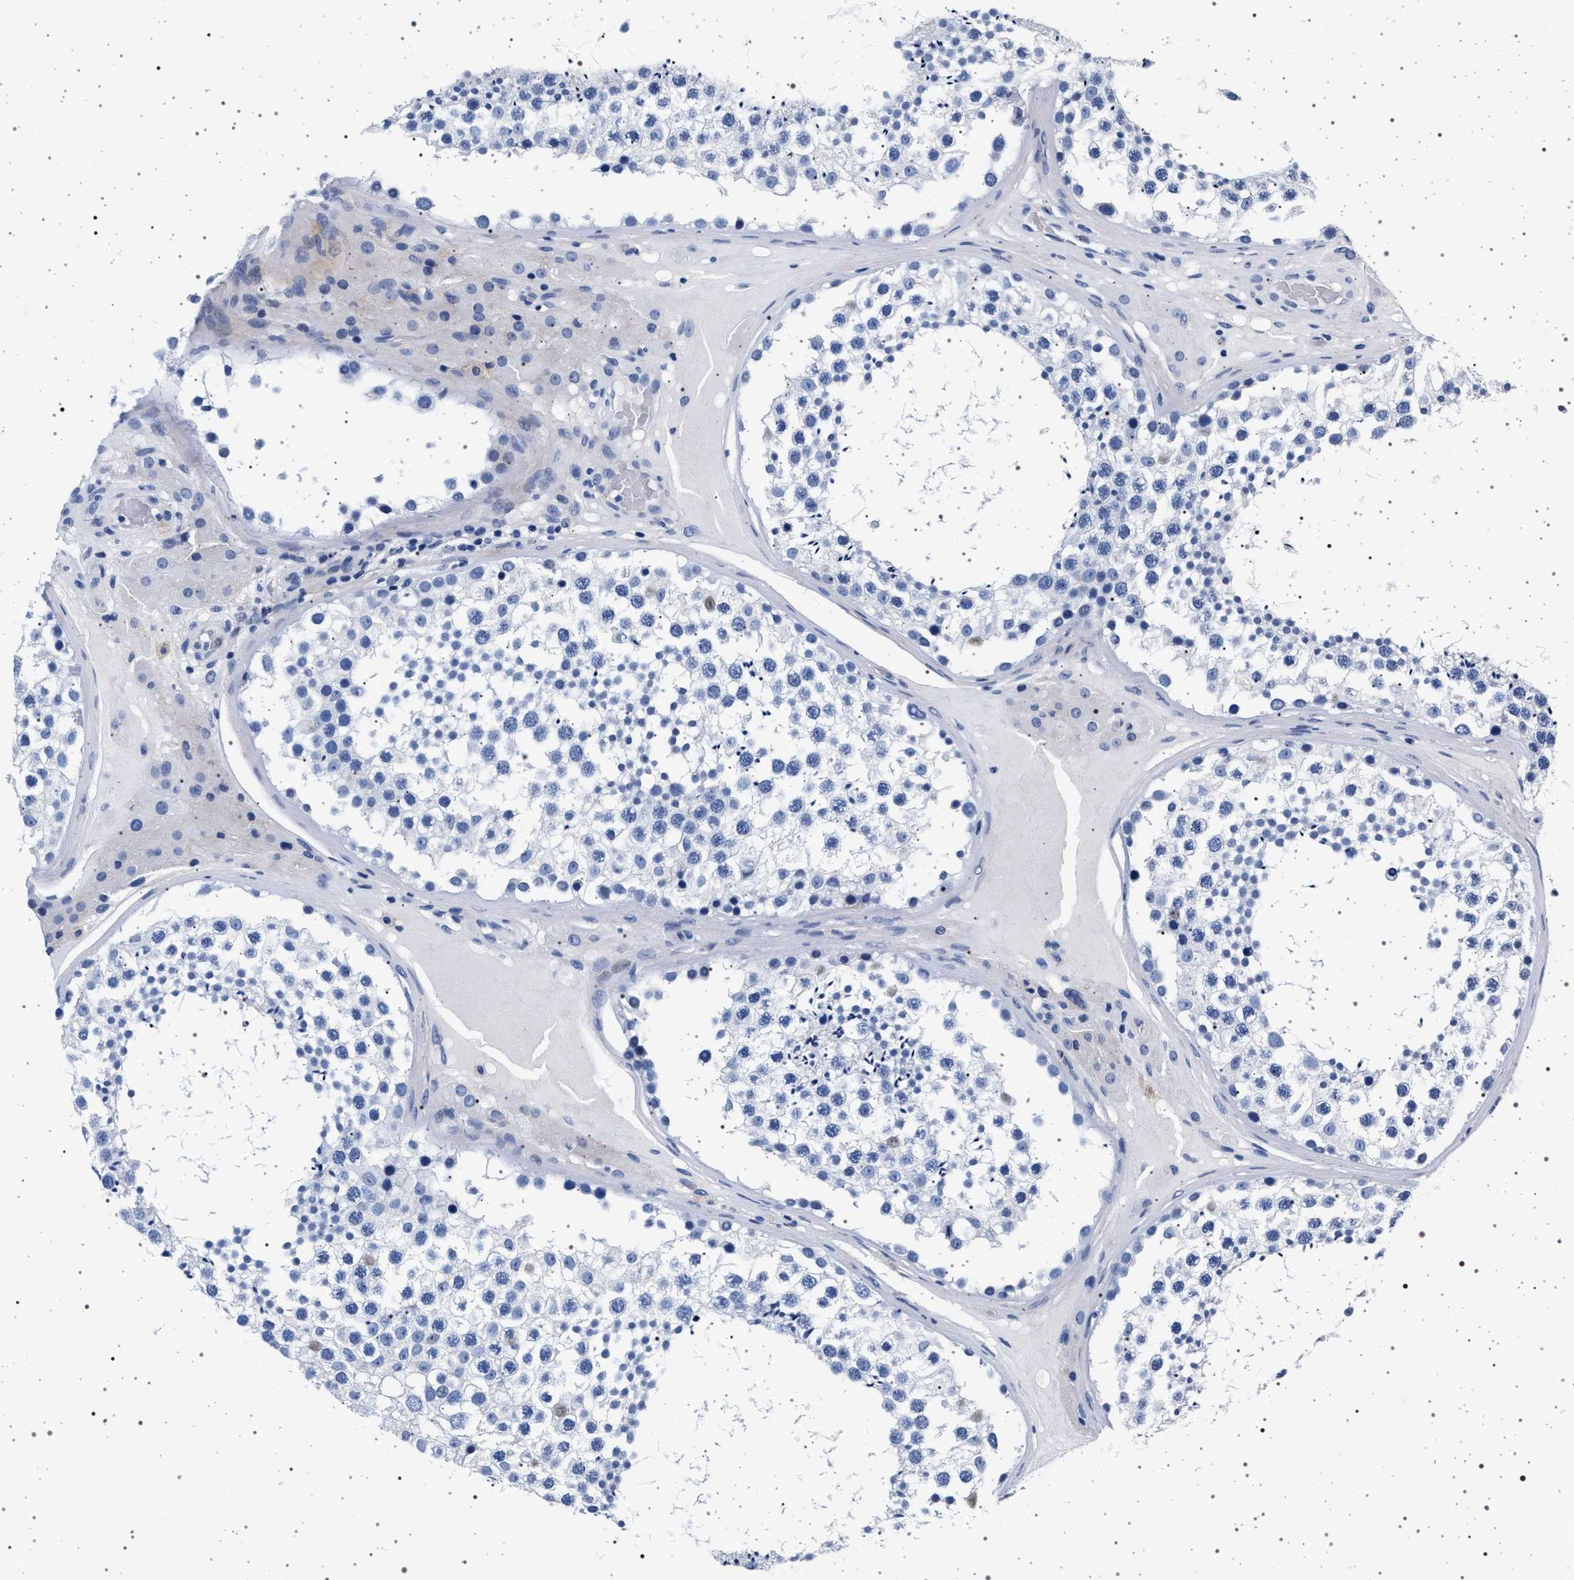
{"staining": {"intensity": "negative", "quantity": "none", "location": "none"}, "tissue": "testis", "cell_type": "Cells in seminiferous ducts", "image_type": "normal", "snomed": [{"axis": "morphology", "description": "Normal tissue, NOS"}, {"axis": "topography", "description": "Testis"}], "caption": "Cells in seminiferous ducts are negative for protein expression in benign human testis. (Stains: DAB immunohistochemistry (IHC) with hematoxylin counter stain, Microscopy: brightfield microscopy at high magnification).", "gene": "SLC9A1", "patient": {"sex": "male", "age": 46}}